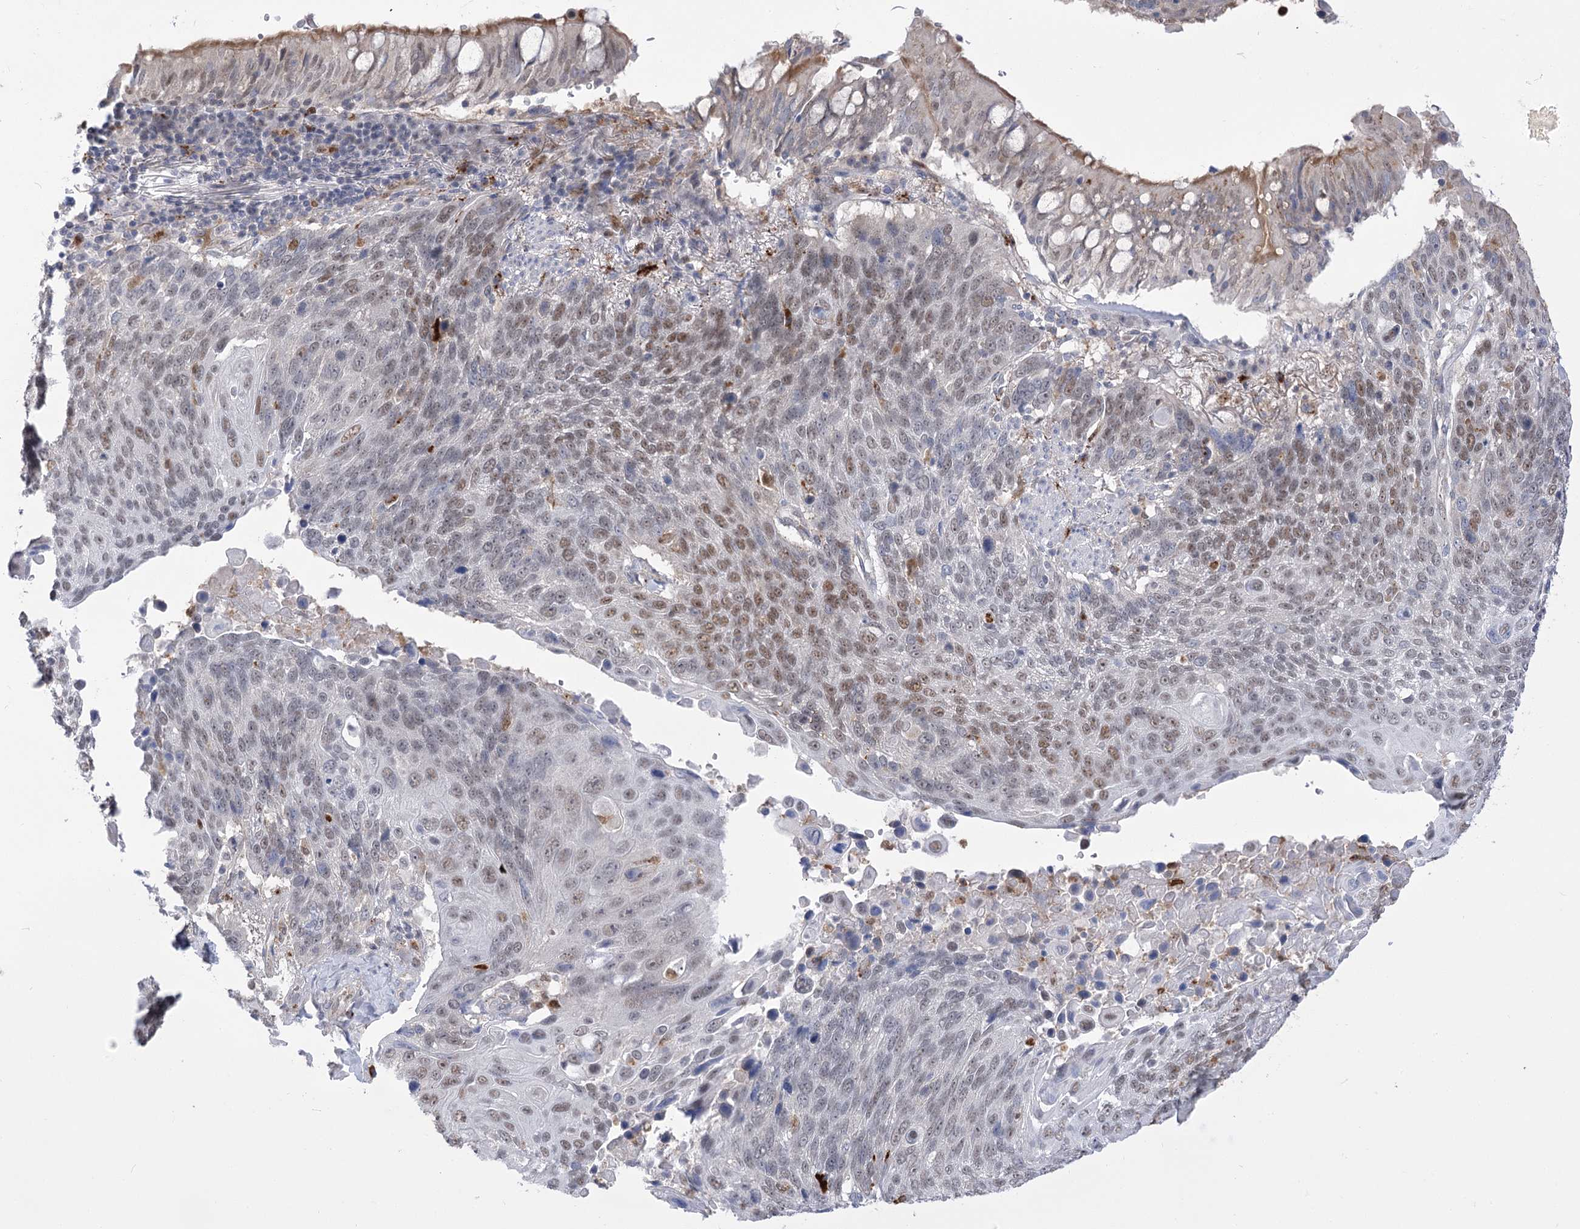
{"staining": {"intensity": "moderate", "quantity": "25%-75%", "location": "nuclear"}, "tissue": "lung cancer", "cell_type": "Tumor cells", "image_type": "cancer", "snomed": [{"axis": "morphology", "description": "Squamous cell carcinoma, NOS"}, {"axis": "topography", "description": "Lung"}], "caption": "There is medium levels of moderate nuclear staining in tumor cells of lung cancer (squamous cell carcinoma), as demonstrated by immunohistochemical staining (brown color).", "gene": "SIAE", "patient": {"sex": "male", "age": 66}}